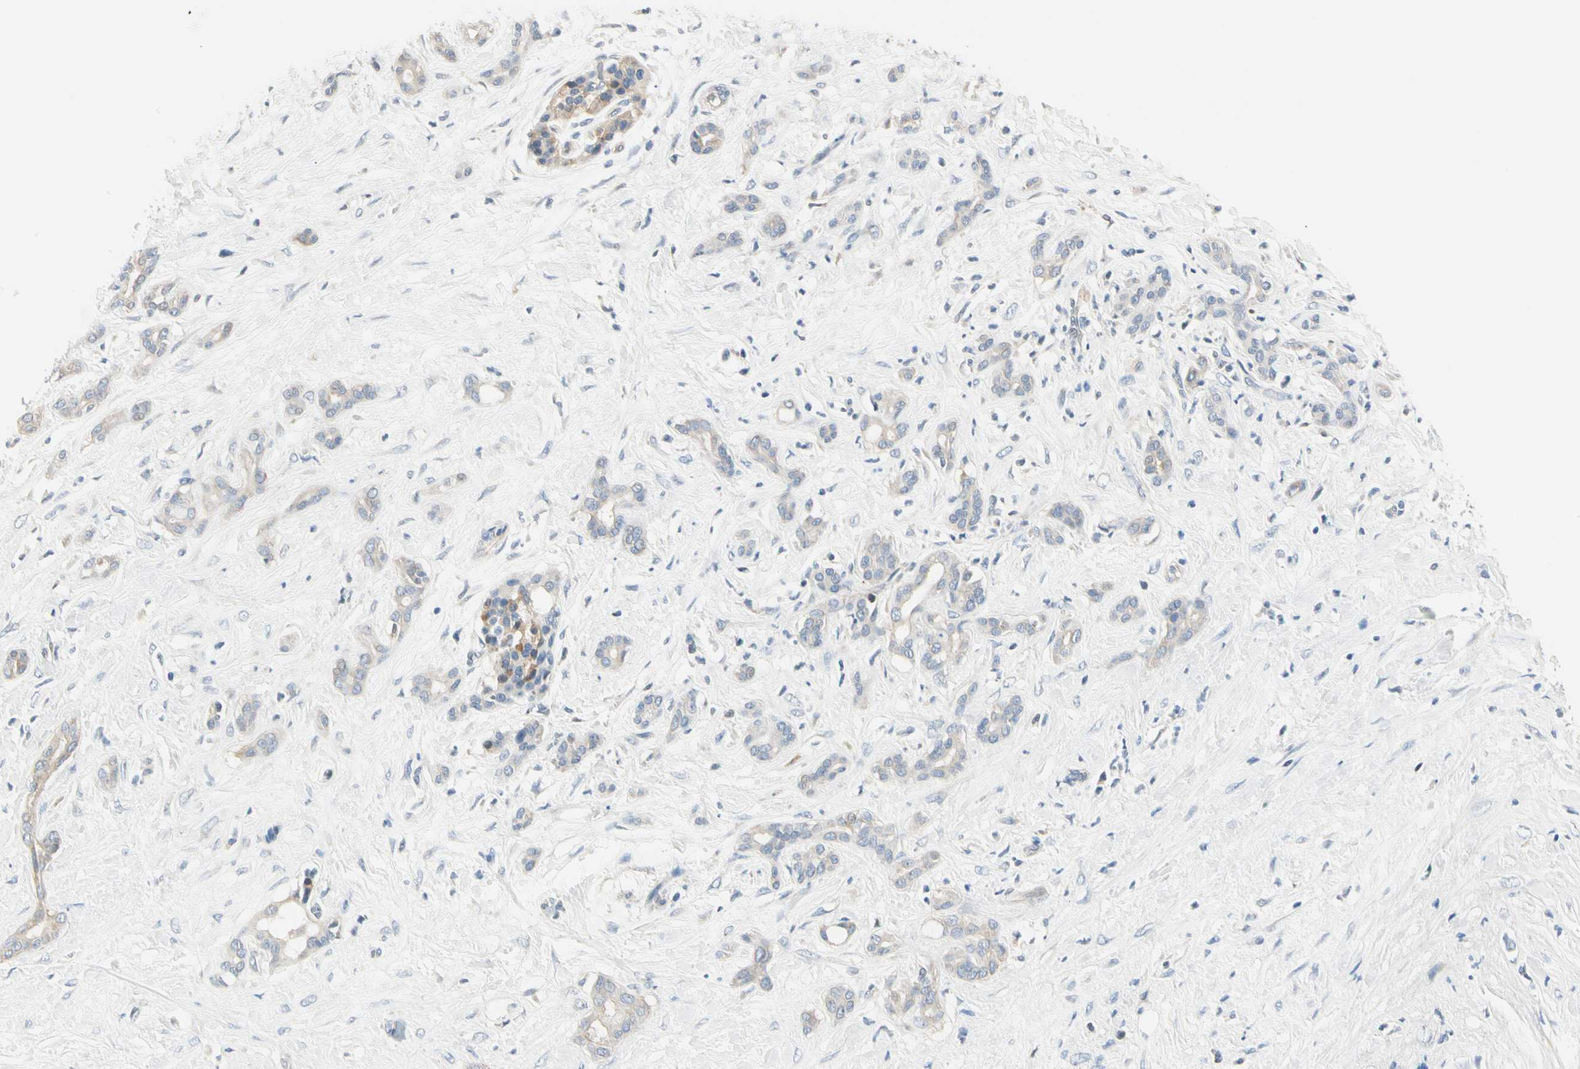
{"staining": {"intensity": "weak", "quantity": "<25%", "location": "cytoplasmic/membranous"}, "tissue": "pancreatic cancer", "cell_type": "Tumor cells", "image_type": "cancer", "snomed": [{"axis": "morphology", "description": "Adenocarcinoma, NOS"}, {"axis": "topography", "description": "Pancreas"}], "caption": "Image shows no significant protein staining in tumor cells of pancreatic cancer (adenocarcinoma). (DAB (3,3'-diaminobenzidine) IHC with hematoxylin counter stain).", "gene": "GPR153", "patient": {"sex": "male", "age": 41}}